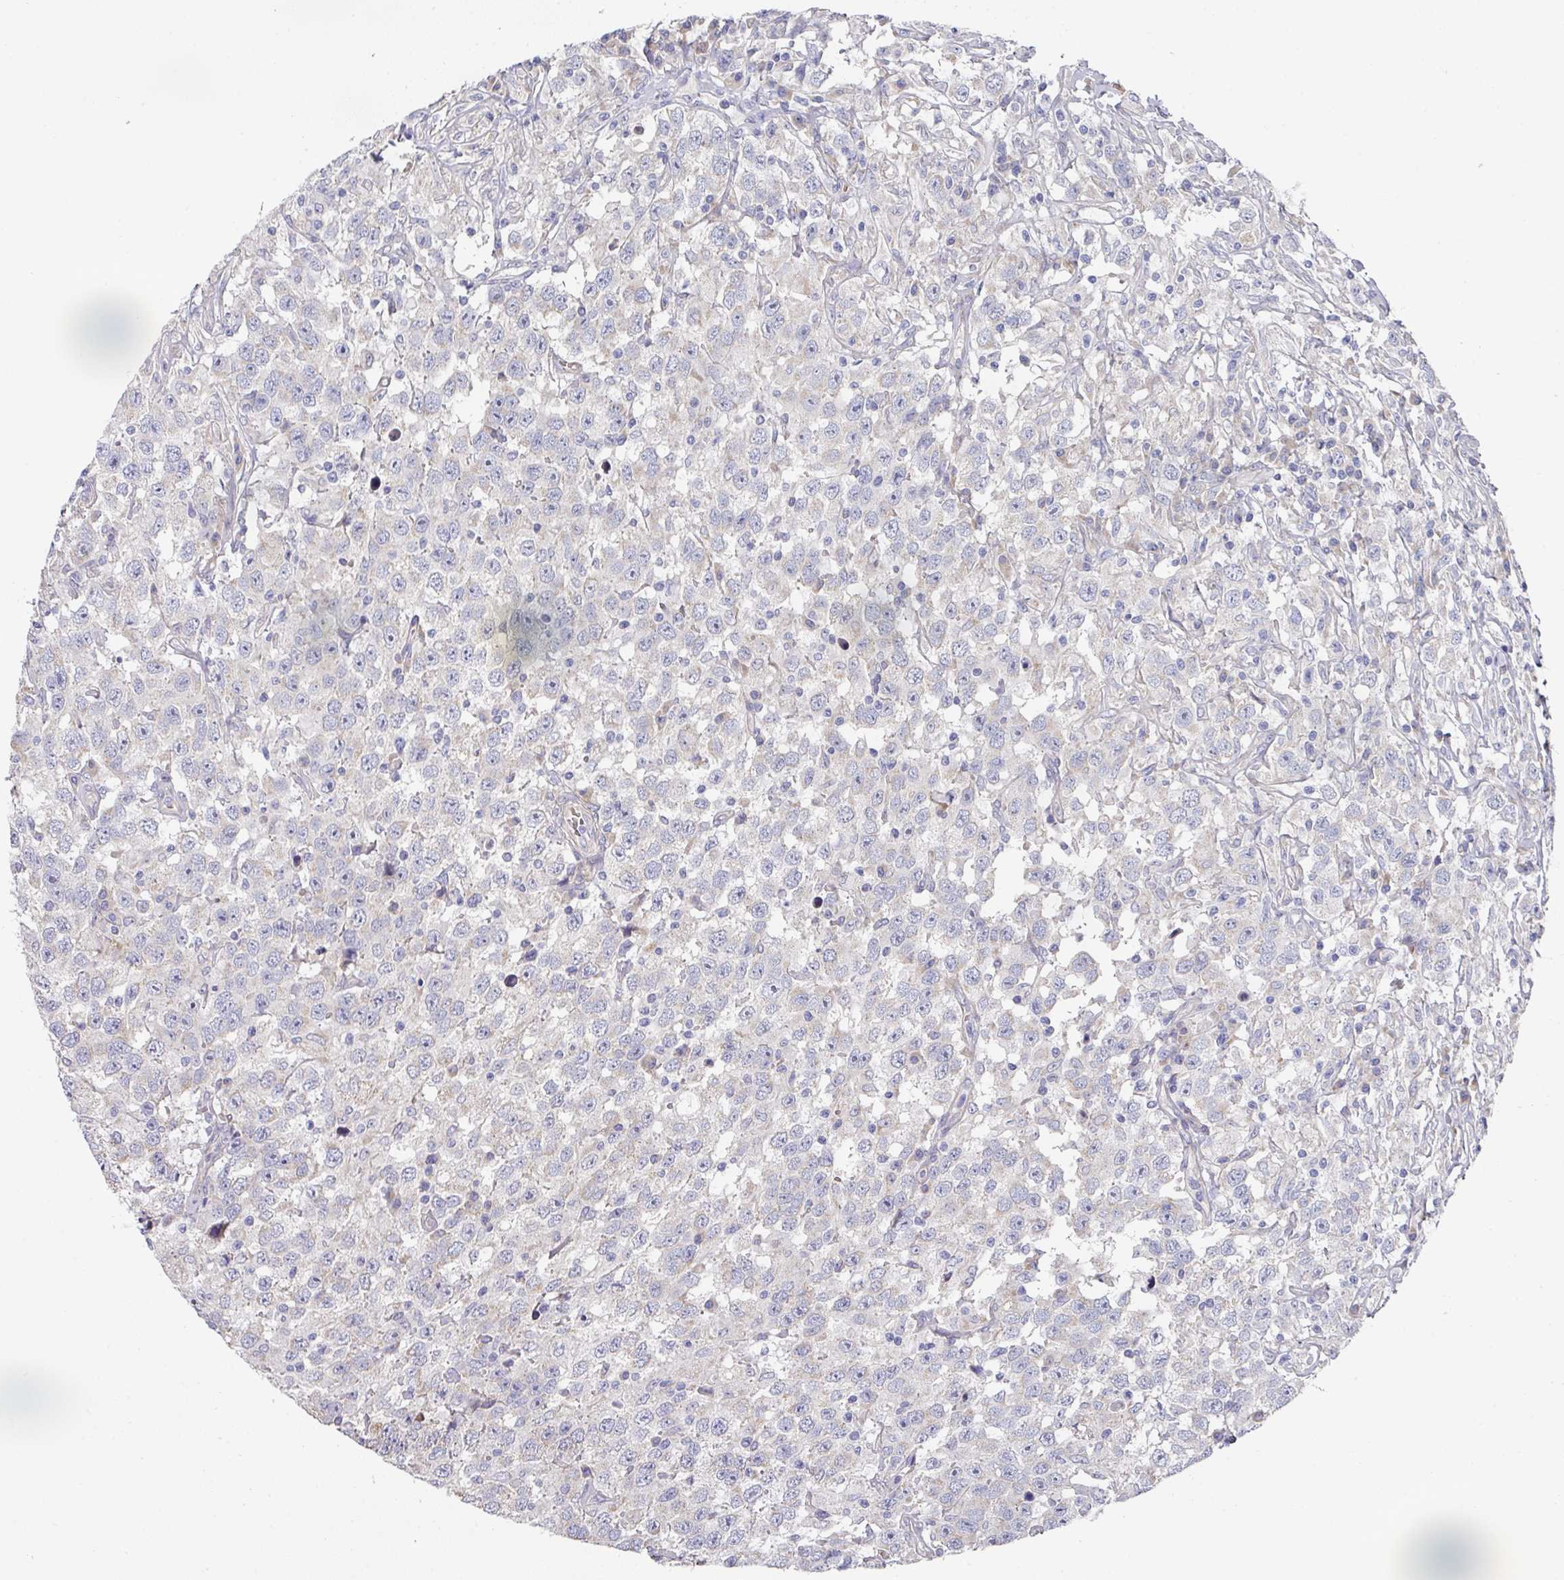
{"staining": {"intensity": "negative", "quantity": "none", "location": "none"}, "tissue": "testis cancer", "cell_type": "Tumor cells", "image_type": "cancer", "snomed": [{"axis": "morphology", "description": "Seminoma, NOS"}, {"axis": "topography", "description": "Testis"}], "caption": "DAB (3,3'-diaminobenzidine) immunohistochemical staining of human testis cancer (seminoma) displays no significant staining in tumor cells.", "gene": "PYROXD2", "patient": {"sex": "male", "age": 41}}